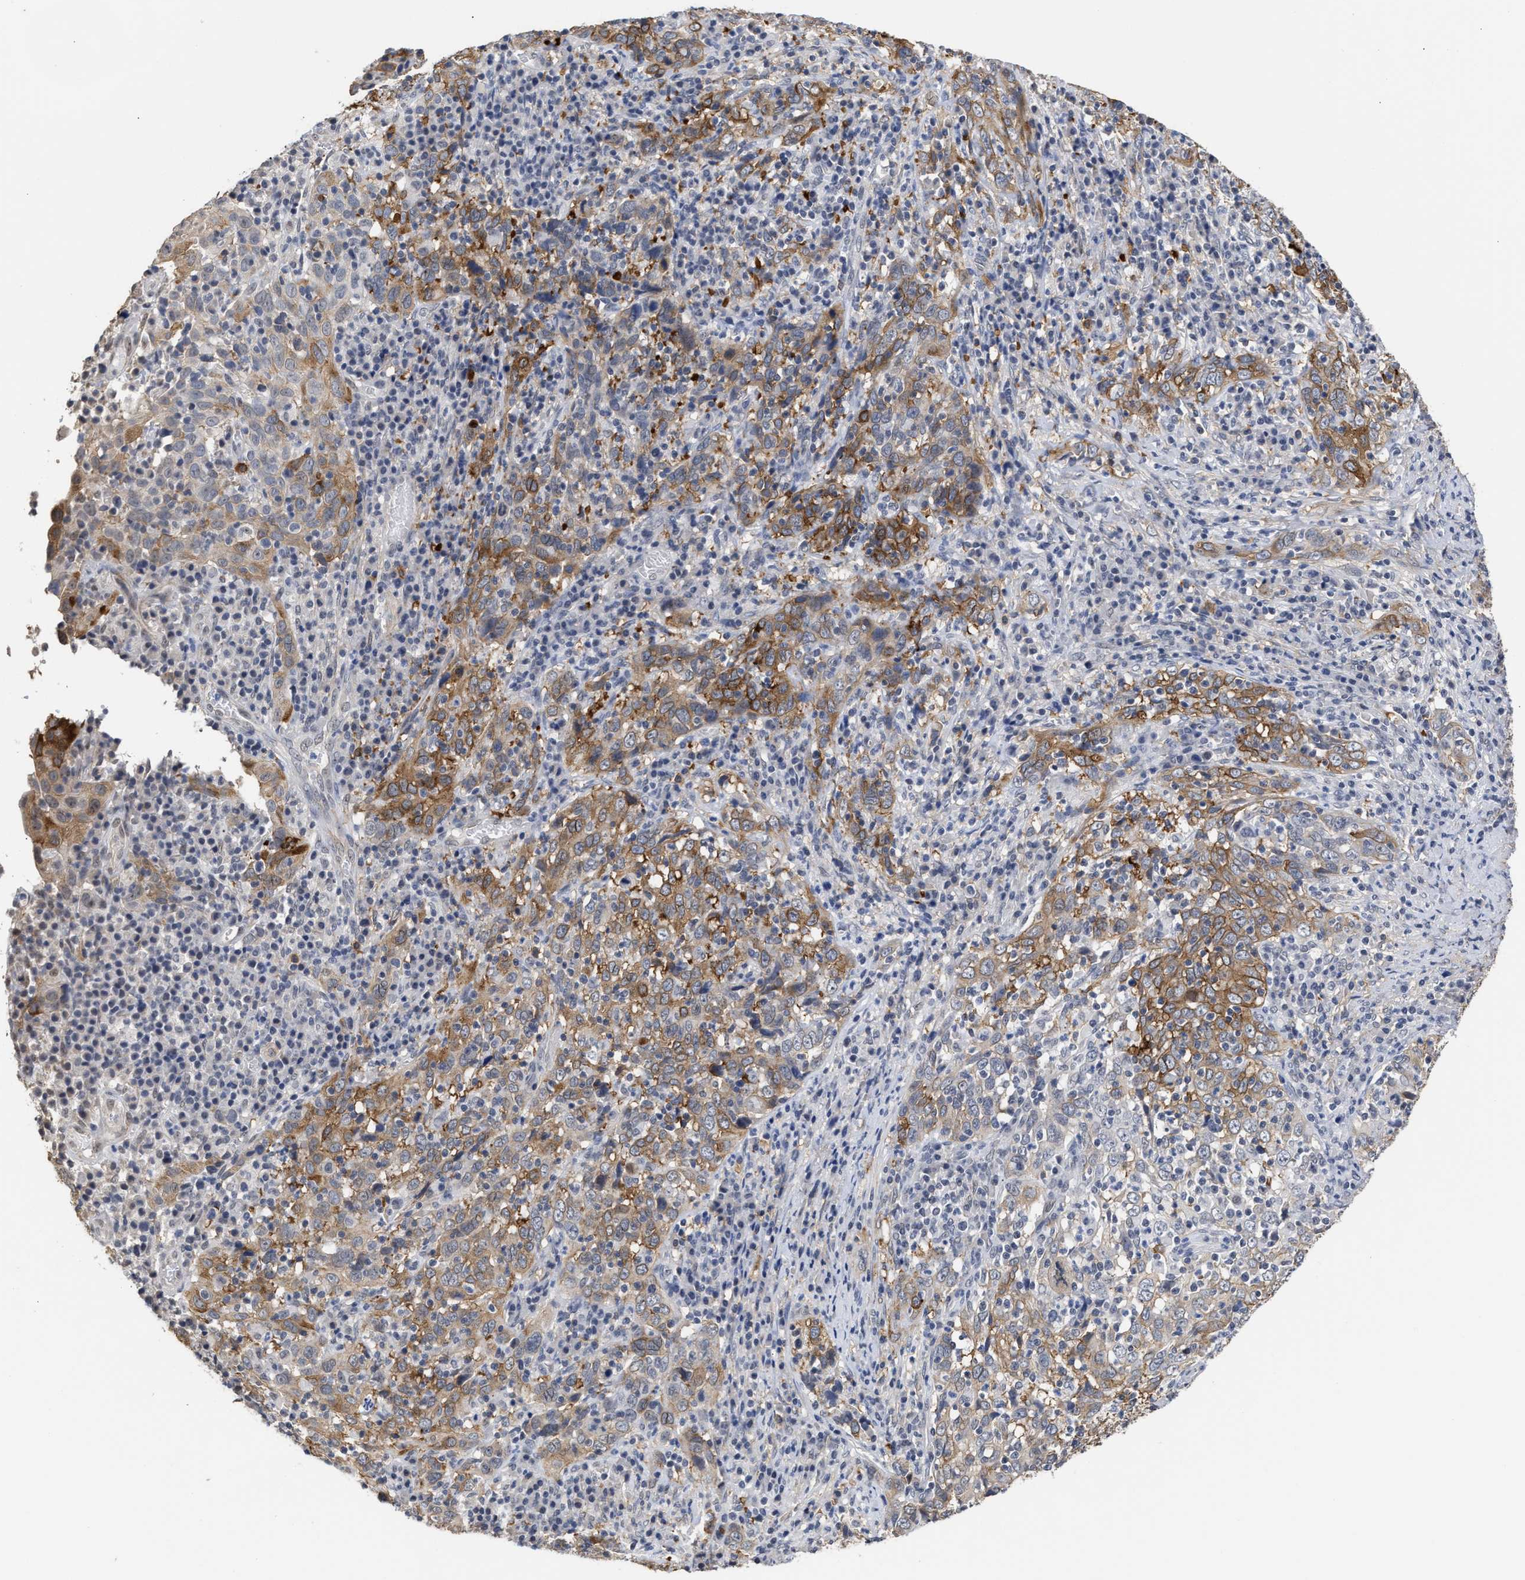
{"staining": {"intensity": "moderate", "quantity": ">75%", "location": "cytoplasmic/membranous"}, "tissue": "cervical cancer", "cell_type": "Tumor cells", "image_type": "cancer", "snomed": [{"axis": "morphology", "description": "Squamous cell carcinoma, NOS"}, {"axis": "topography", "description": "Cervix"}], "caption": "Cervical cancer (squamous cell carcinoma) was stained to show a protein in brown. There is medium levels of moderate cytoplasmic/membranous staining in about >75% of tumor cells.", "gene": "AHNAK2", "patient": {"sex": "female", "age": 46}}